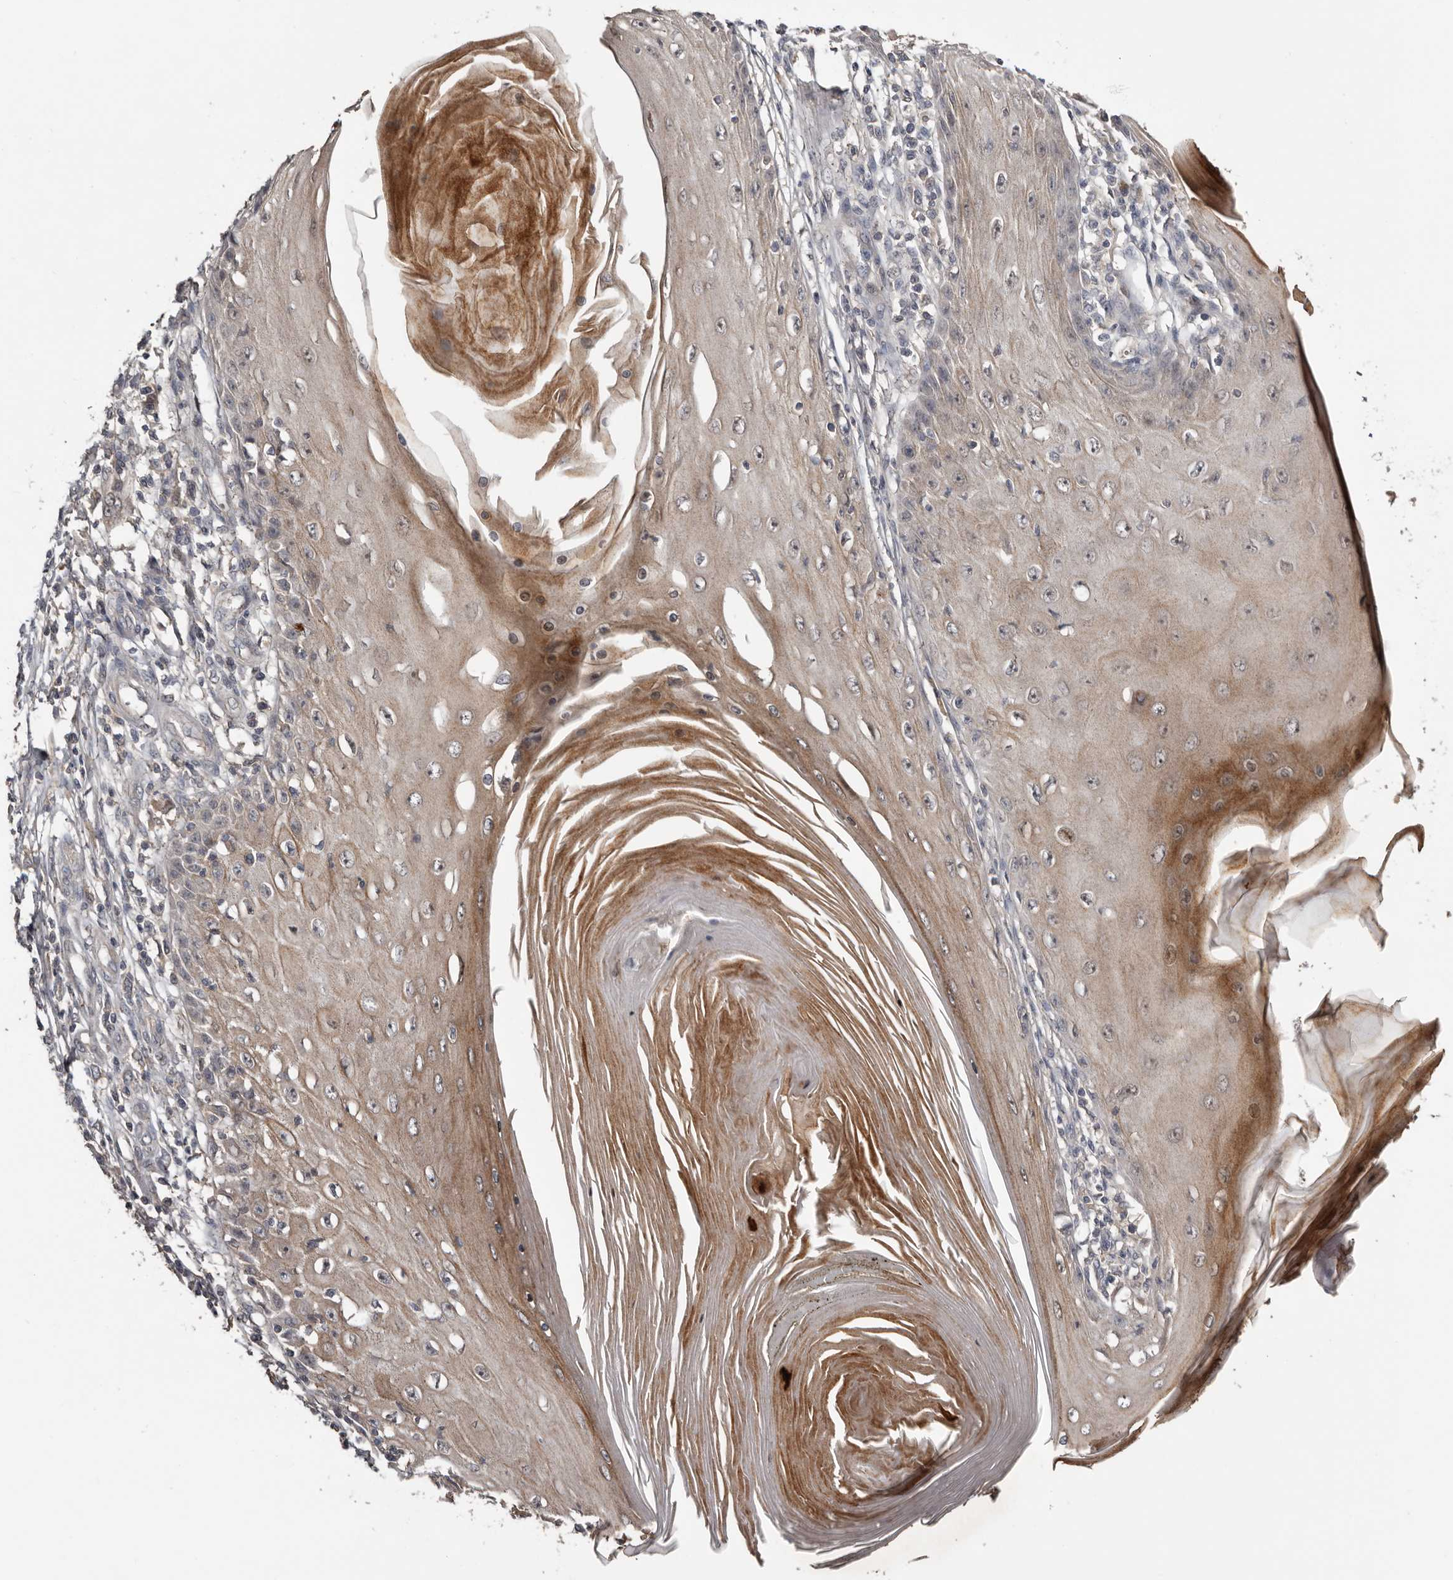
{"staining": {"intensity": "weak", "quantity": "<25%", "location": "cytoplasmic/membranous"}, "tissue": "skin cancer", "cell_type": "Tumor cells", "image_type": "cancer", "snomed": [{"axis": "morphology", "description": "Squamous cell carcinoma, NOS"}, {"axis": "topography", "description": "Skin"}], "caption": "An IHC histopathology image of squamous cell carcinoma (skin) is shown. There is no staining in tumor cells of squamous cell carcinoma (skin).", "gene": "NMUR1", "patient": {"sex": "female", "age": 73}}